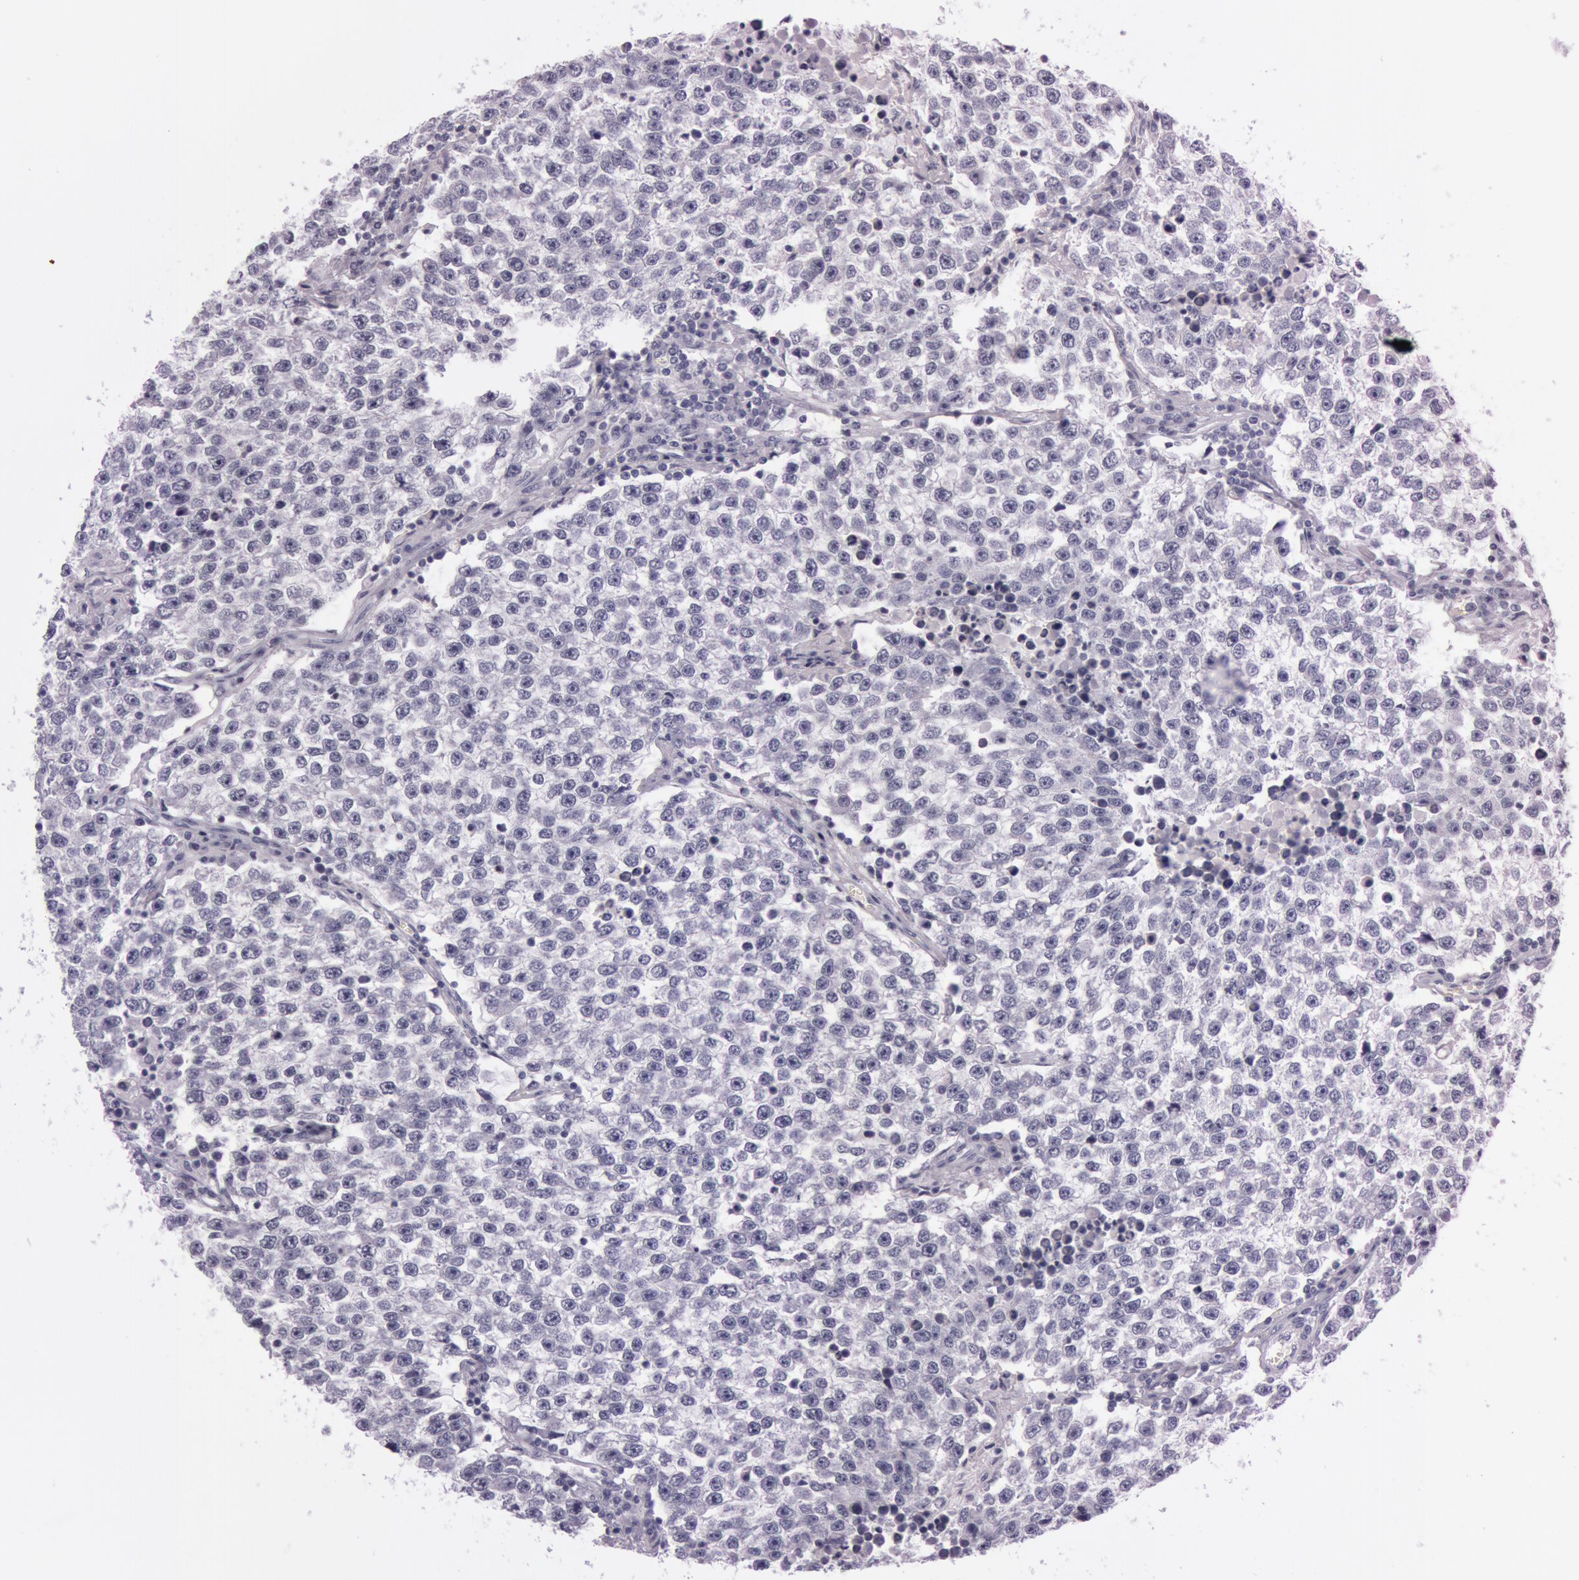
{"staining": {"intensity": "negative", "quantity": "none", "location": "none"}, "tissue": "testis cancer", "cell_type": "Tumor cells", "image_type": "cancer", "snomed": [{"axis": "morphology", "description": "Seminoma, NOS"}, {"axis": "topography", "description": "Testis"}], "caption": "Image shows no significant protein expression in tumor cells of testis seminoma. Brightfield microscopy of immunohistochemistry stained with DAB (brown) and hematoxylin (blue), captured at high magnification.", "gene": "S100A7", "patient": {"sex": "male", "age": 36}}